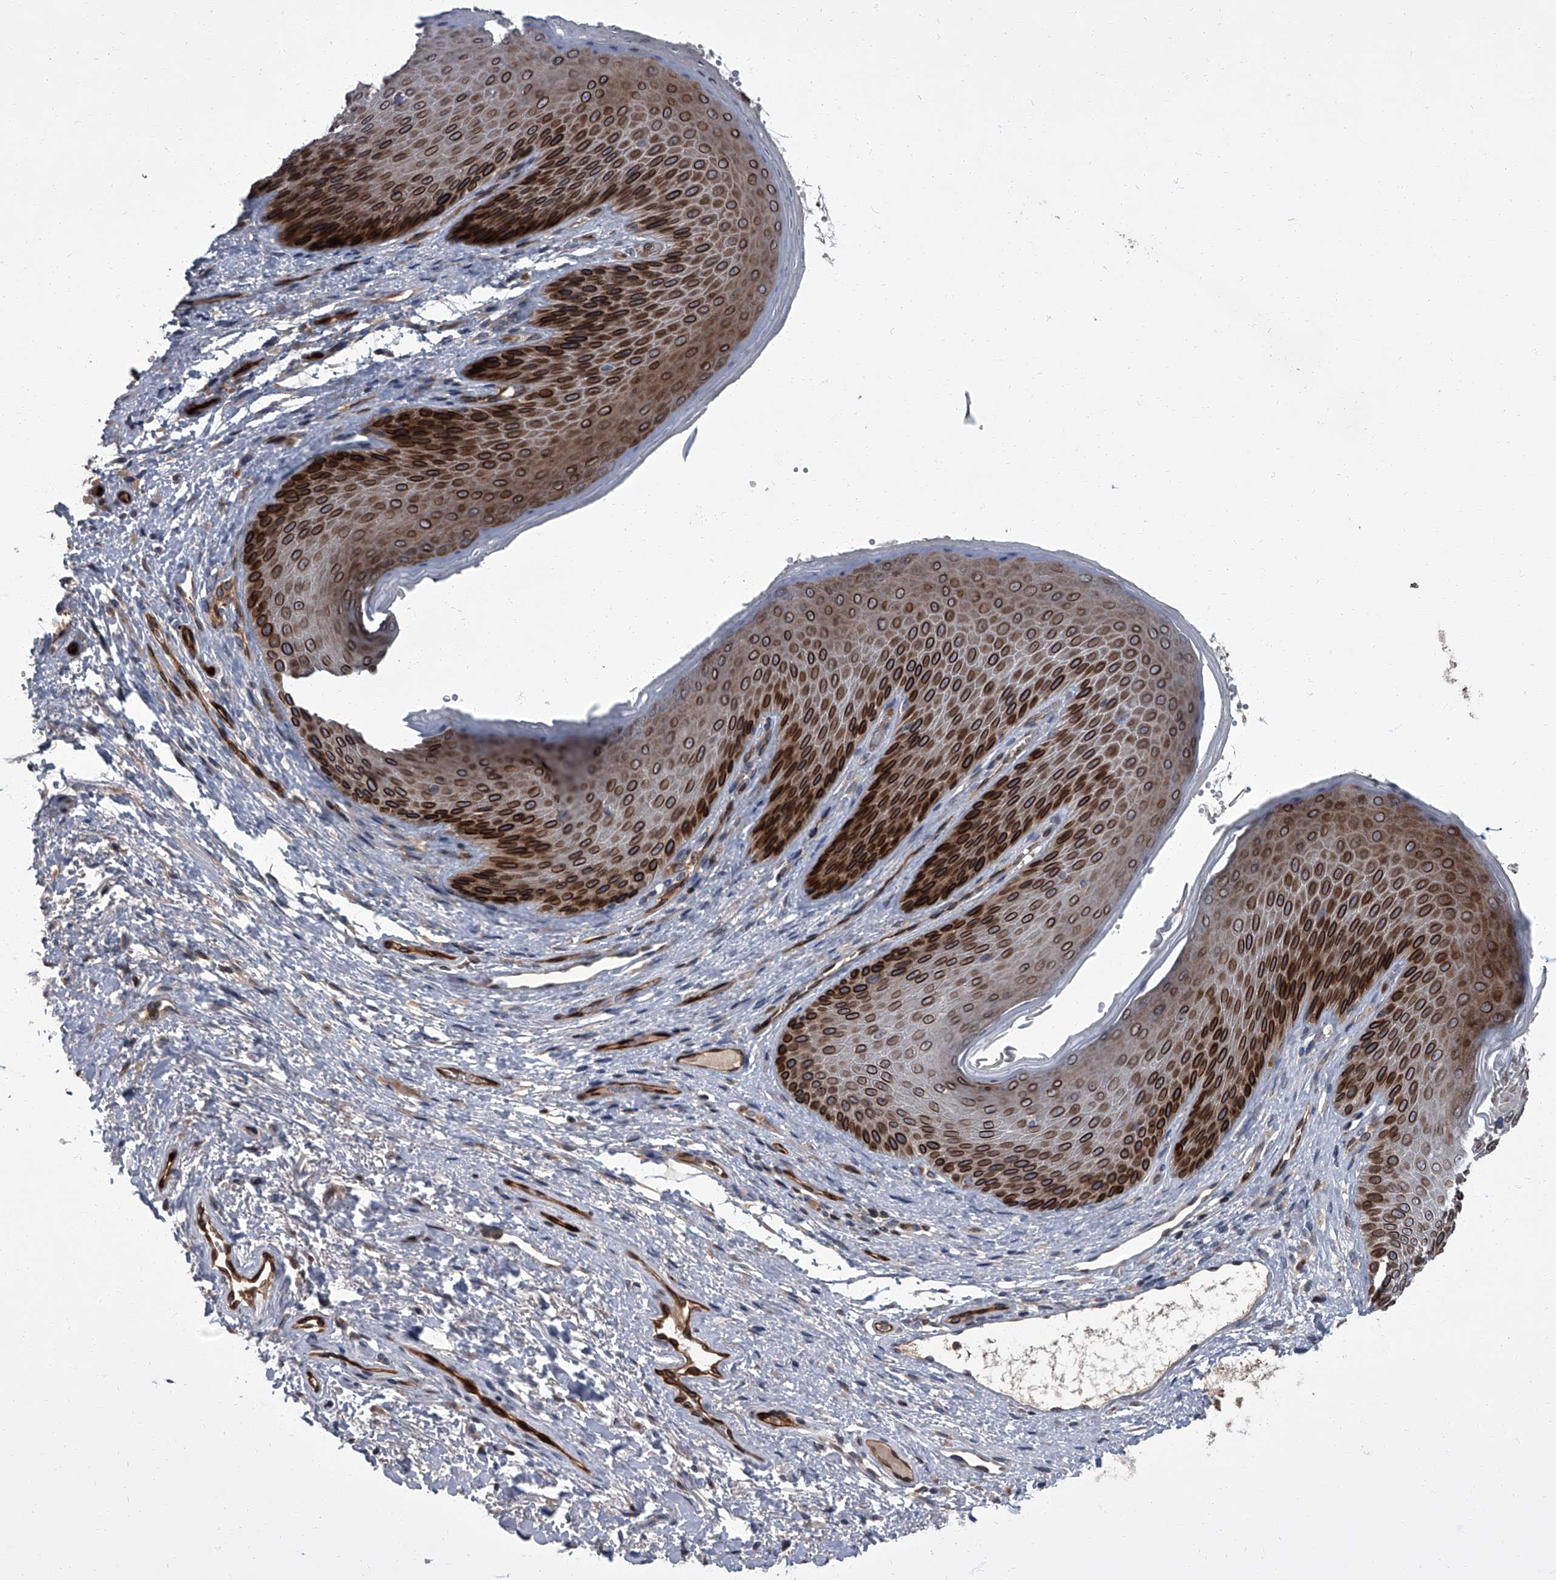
{"staining": {"intensity": "strong", "quantity": ">75%", "location": "cytoplasmic/membranous,nuclear"}, "tissue": "skin", "cell_type": "Epidermal cells", "image_type": "normal", "snomed": [{"axis": "morphology", "description": "Normal tissue, NOS"}, {"axis": "topography", "description": "Anal"}], "caption": "IHC photomicrograph of unremarkable skin stained for a protein (brown), which shows high levels of strong cytoplasmic/membranous,nuclear staining in approximately >75% of epidermal cells.", "gene": "LRRC8C", "patient": {"sex": "male", "age": 74}}